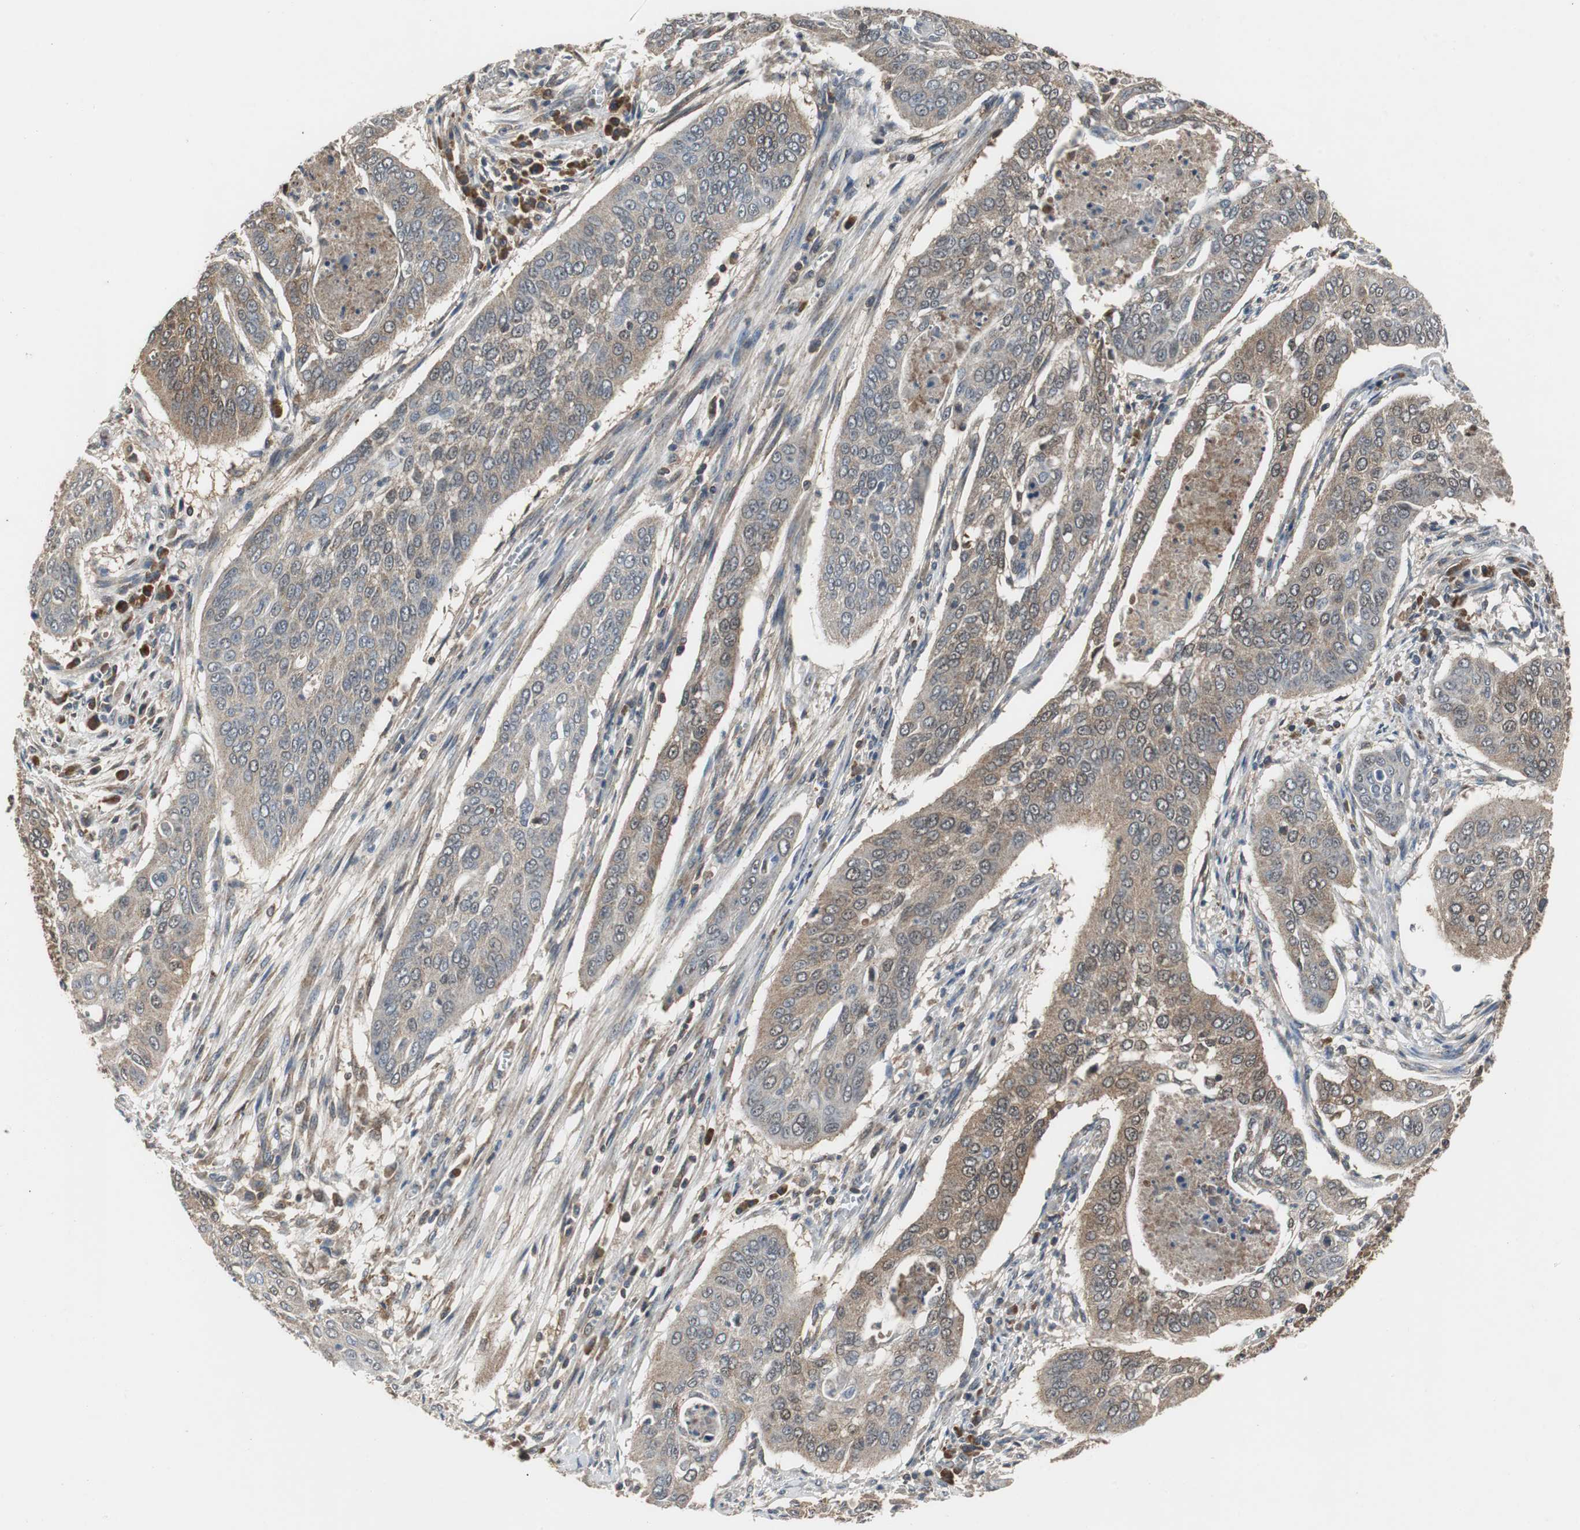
{"staining": {"intensity": "moderate", "quantity": "25%-75%", "location": "cytoplasmic/membranous"}, "tissue": "cervical cancer", "cell_type": "Tumor cells", "image_type": "cancer", "snomed": [{"axis": "morphology", "description": "Squamous cell carcinoma, NOS"}, {"axis": "topography", "description": "Cervix"}], "caption": "Immunohistochemical staining of human cervical cancer (squamous cell carcinoma) displays moderate cytoplasmic/membranous protein staining in approximately 25%-75% of tumor cells.", "gene": "VBP1", "patient": {"sex": "female", "age": 39}}